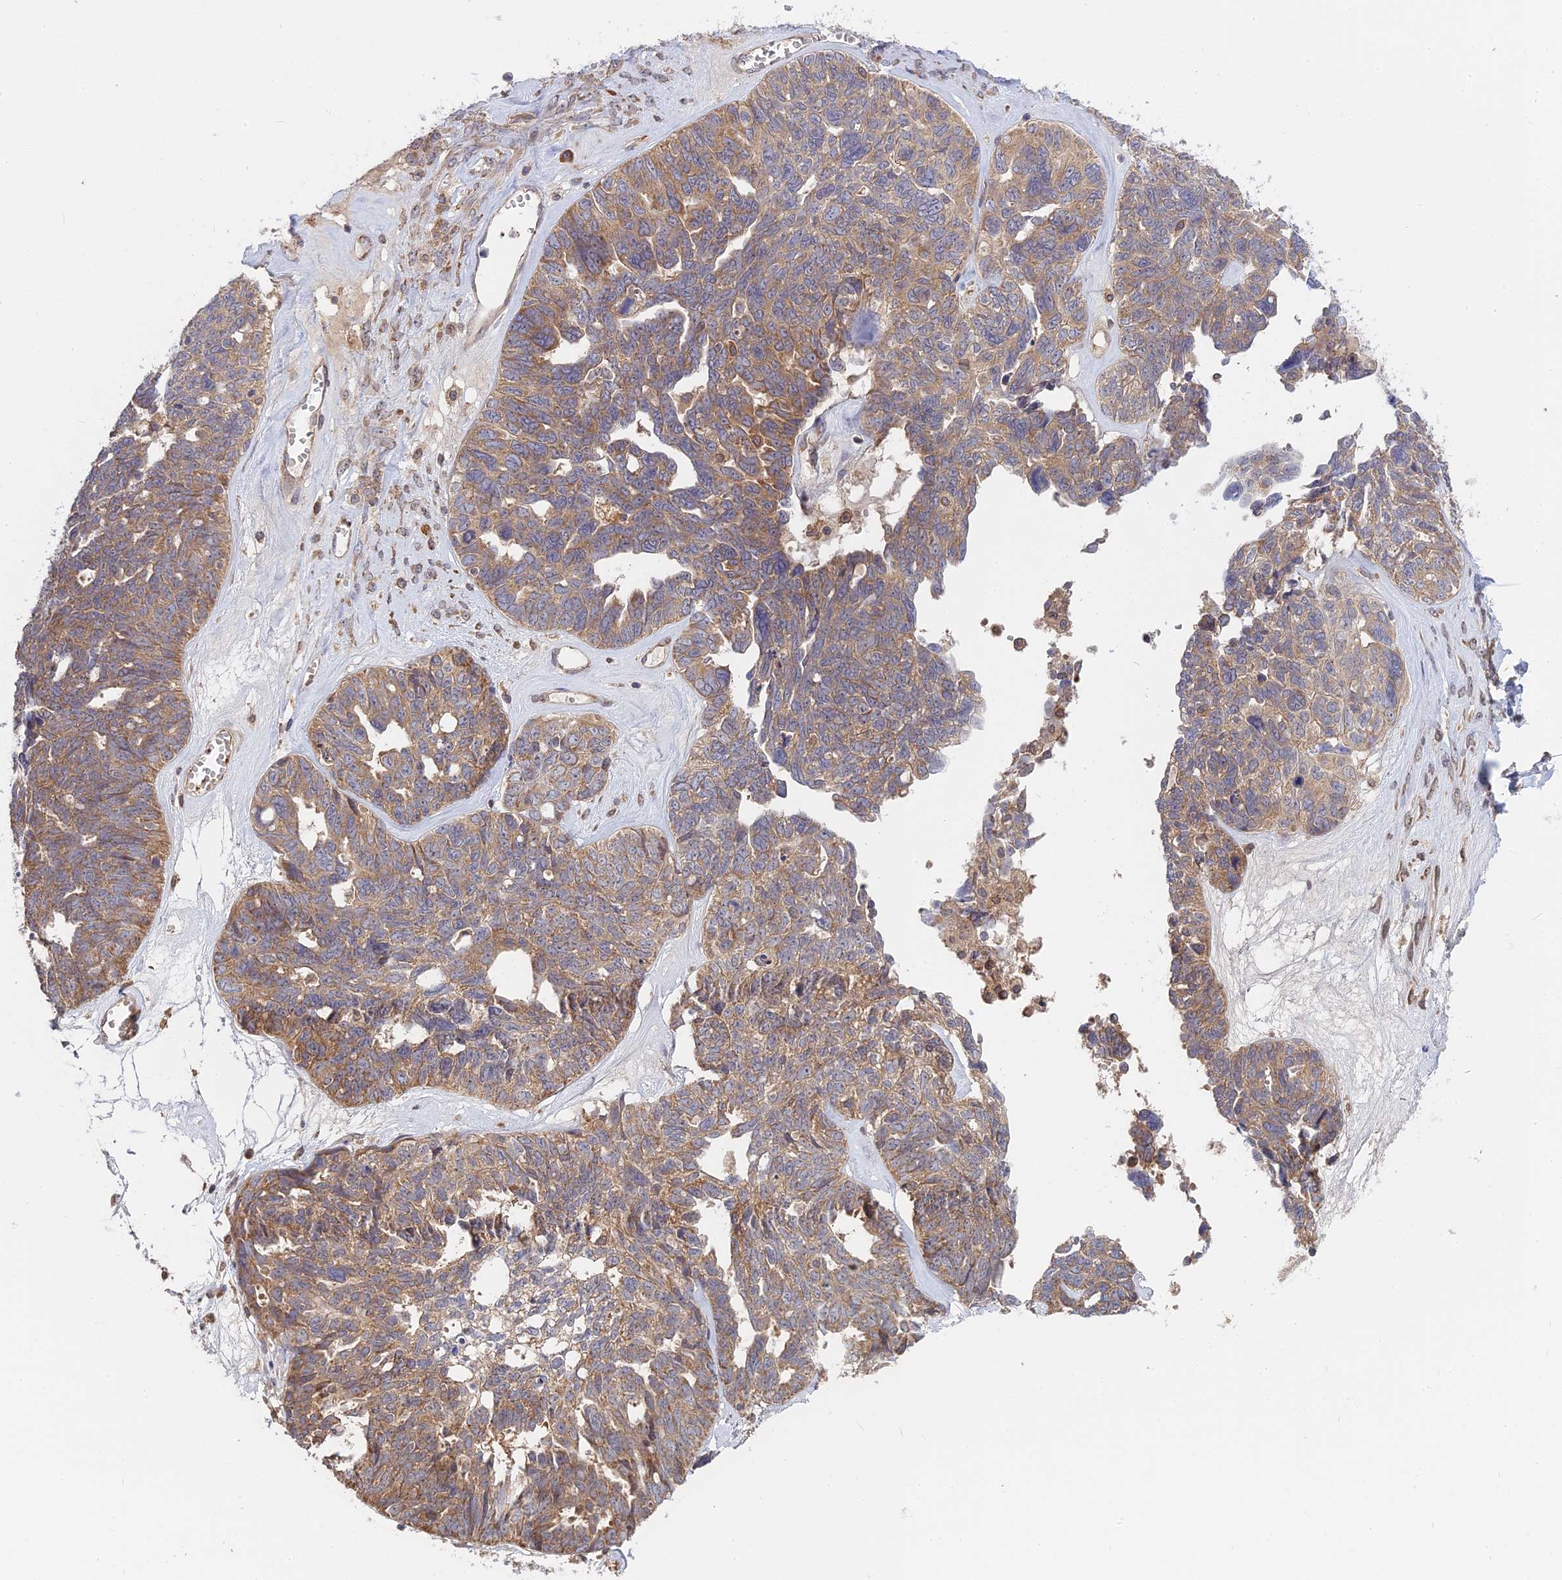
{"staining": {"intensity": "moderate", "quantity": ">75%", "location": "cytoplasmic/membranous"}, "tissue": "ovarian cancer", "cell_type": "Tumor cells", "image_type": "cancer", "snomed": [{"axis": "morphology", "description": "Cystadenocarcinoma, serous, NOS"}, {"axis": "topography", "description": "Ovary"}], "caption": "DAB (3,3'-diaminobenzidine) immunohistochemical staining of ovarian cancer exhibits moderate cytoplasmic/membranous protein positivity in approximately >75% of tumor cells.", "gene": "IL21R", "patient": {"sex": "female", "age": 79}}